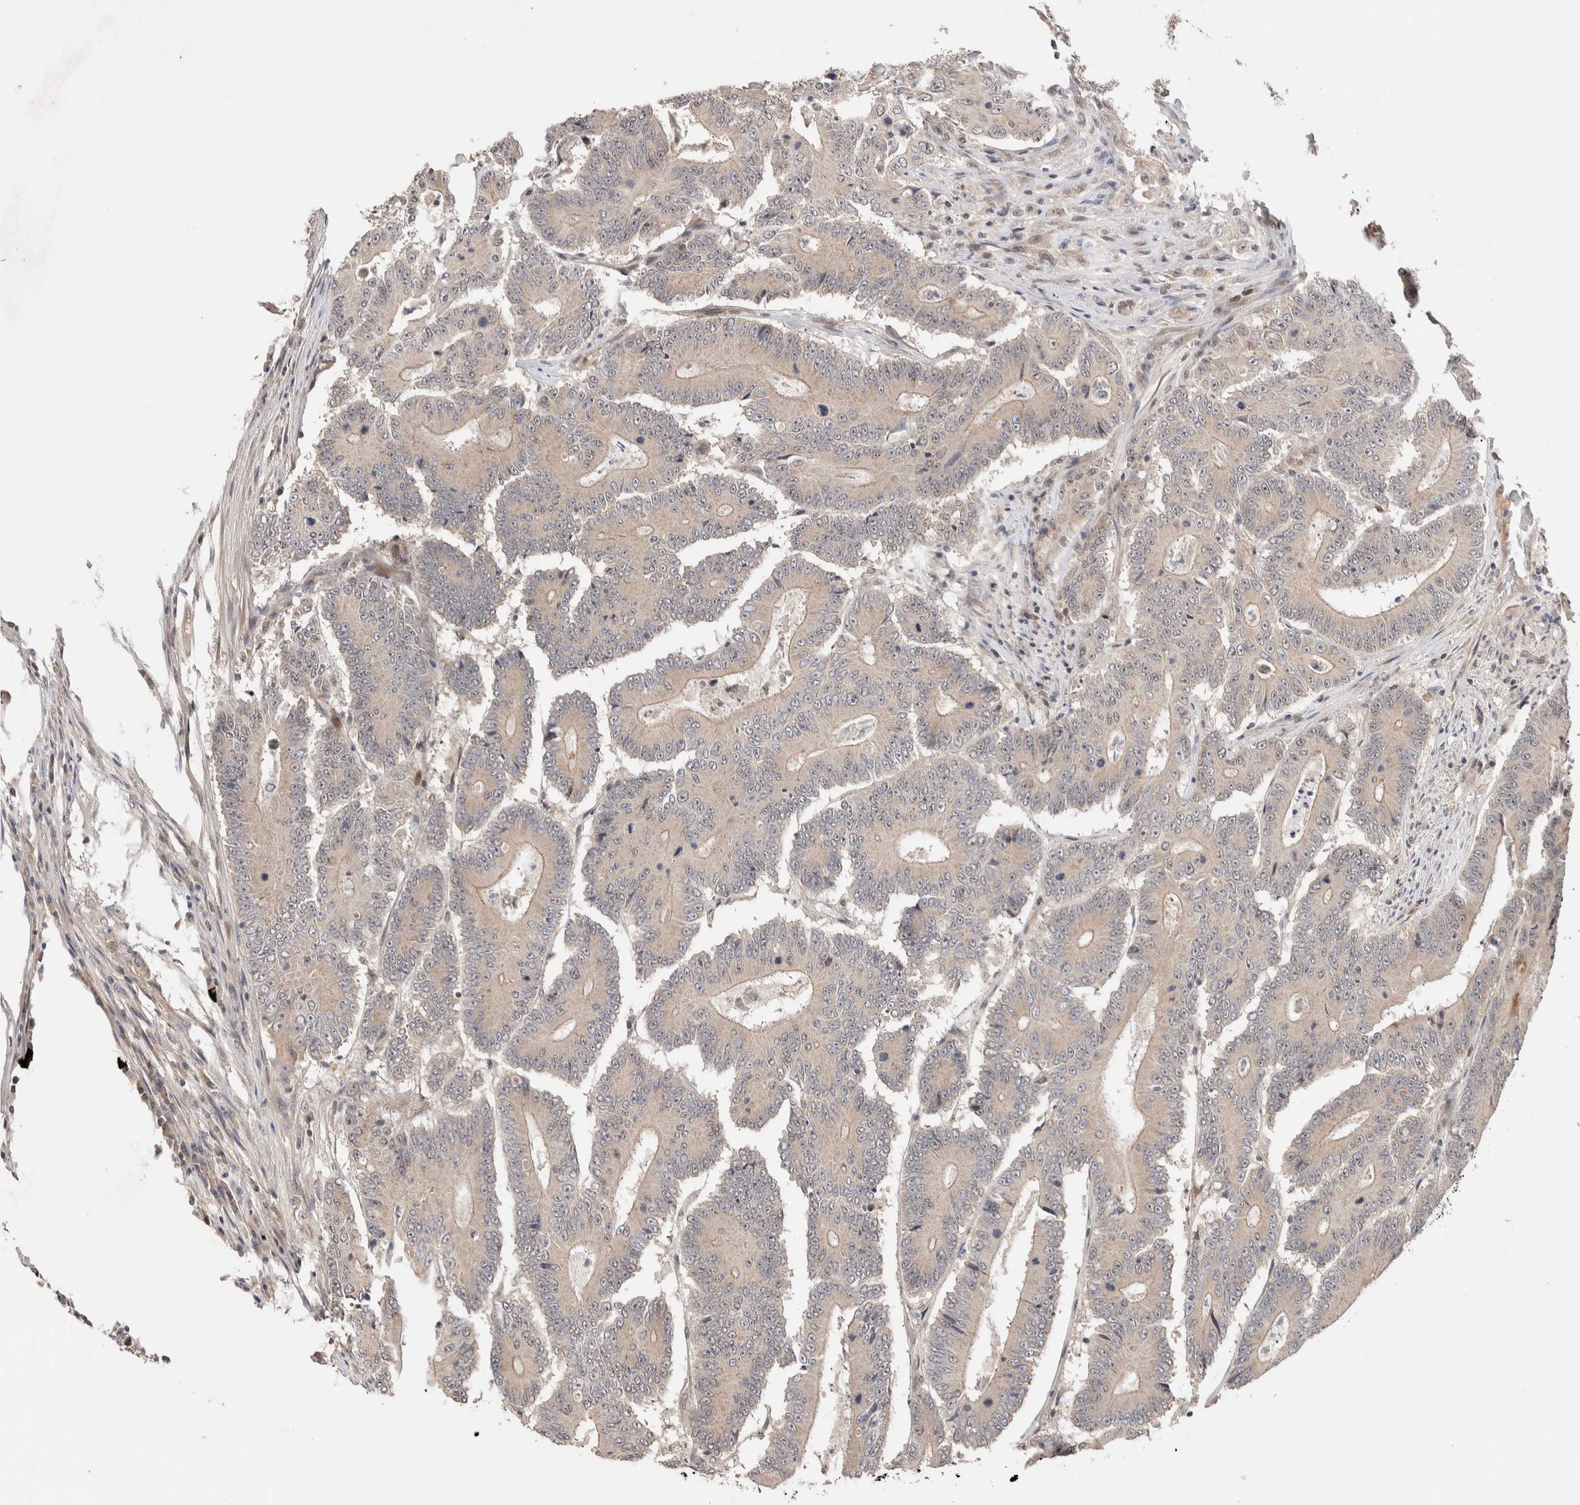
{"staining": {"intensity": "weak", "quantity": "<25%", "location": "cytoplasmic/membranous"}, "tissue": "colorectal cancer", "cell_type": "Tumor cells", "image_type": "cancer", "snomed": [{"axis": "morphology", "description": "Adenocarcinoma, NOS"}, {"axis": "topography", "description": "Colon"}], "caption": "The IHC image has no significant positivity in tumor cells of colorectal cancer tissue.", "gene": "PRDM15", "patient": {"sex": "male", "age": 83}}